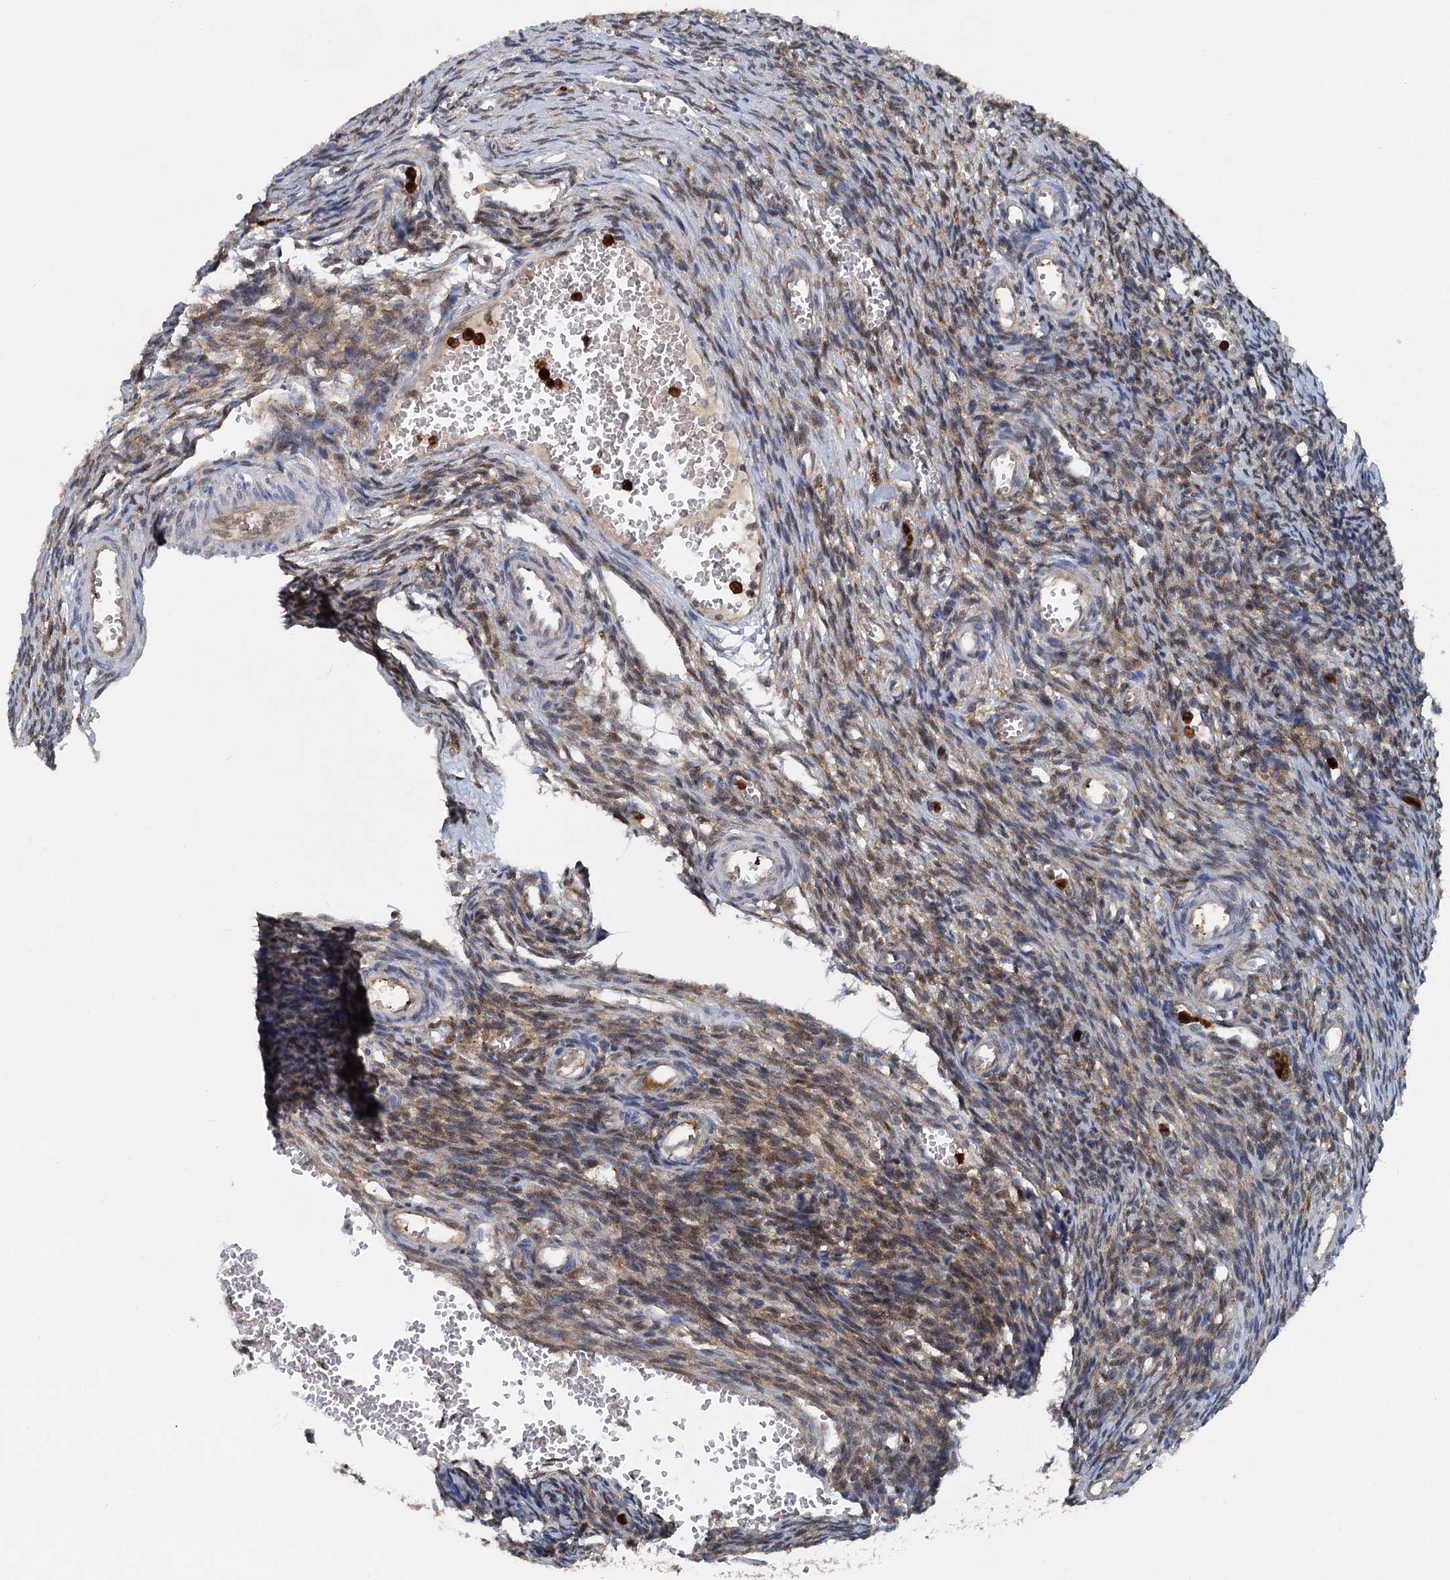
{"staining": {"intensity": "moderate", "quantity": "<25%", "location": "cytoplasmic/membranous"}, "tissue": "ovary", "cell_type": "Ovarian stroma cells", "image_type": "normal", "snomed": [{"axis": "morphology", "description": "Normal tissue, NOS"}, {"axis": "topography", "description": "Ovary"}], "caption": "Immunohistochemistry (IHC) image of normal ovary: human ovary stained using immunohistochemistry (IHC) displays low levels of moderate protein expression localized specifically in the cytoplasmic/membranous of ovarian stroma cells, appearing as a cytoplasmic/membranous brown color.", "gene": "GPI", "patient": {"sex": "female", "age": 39}}